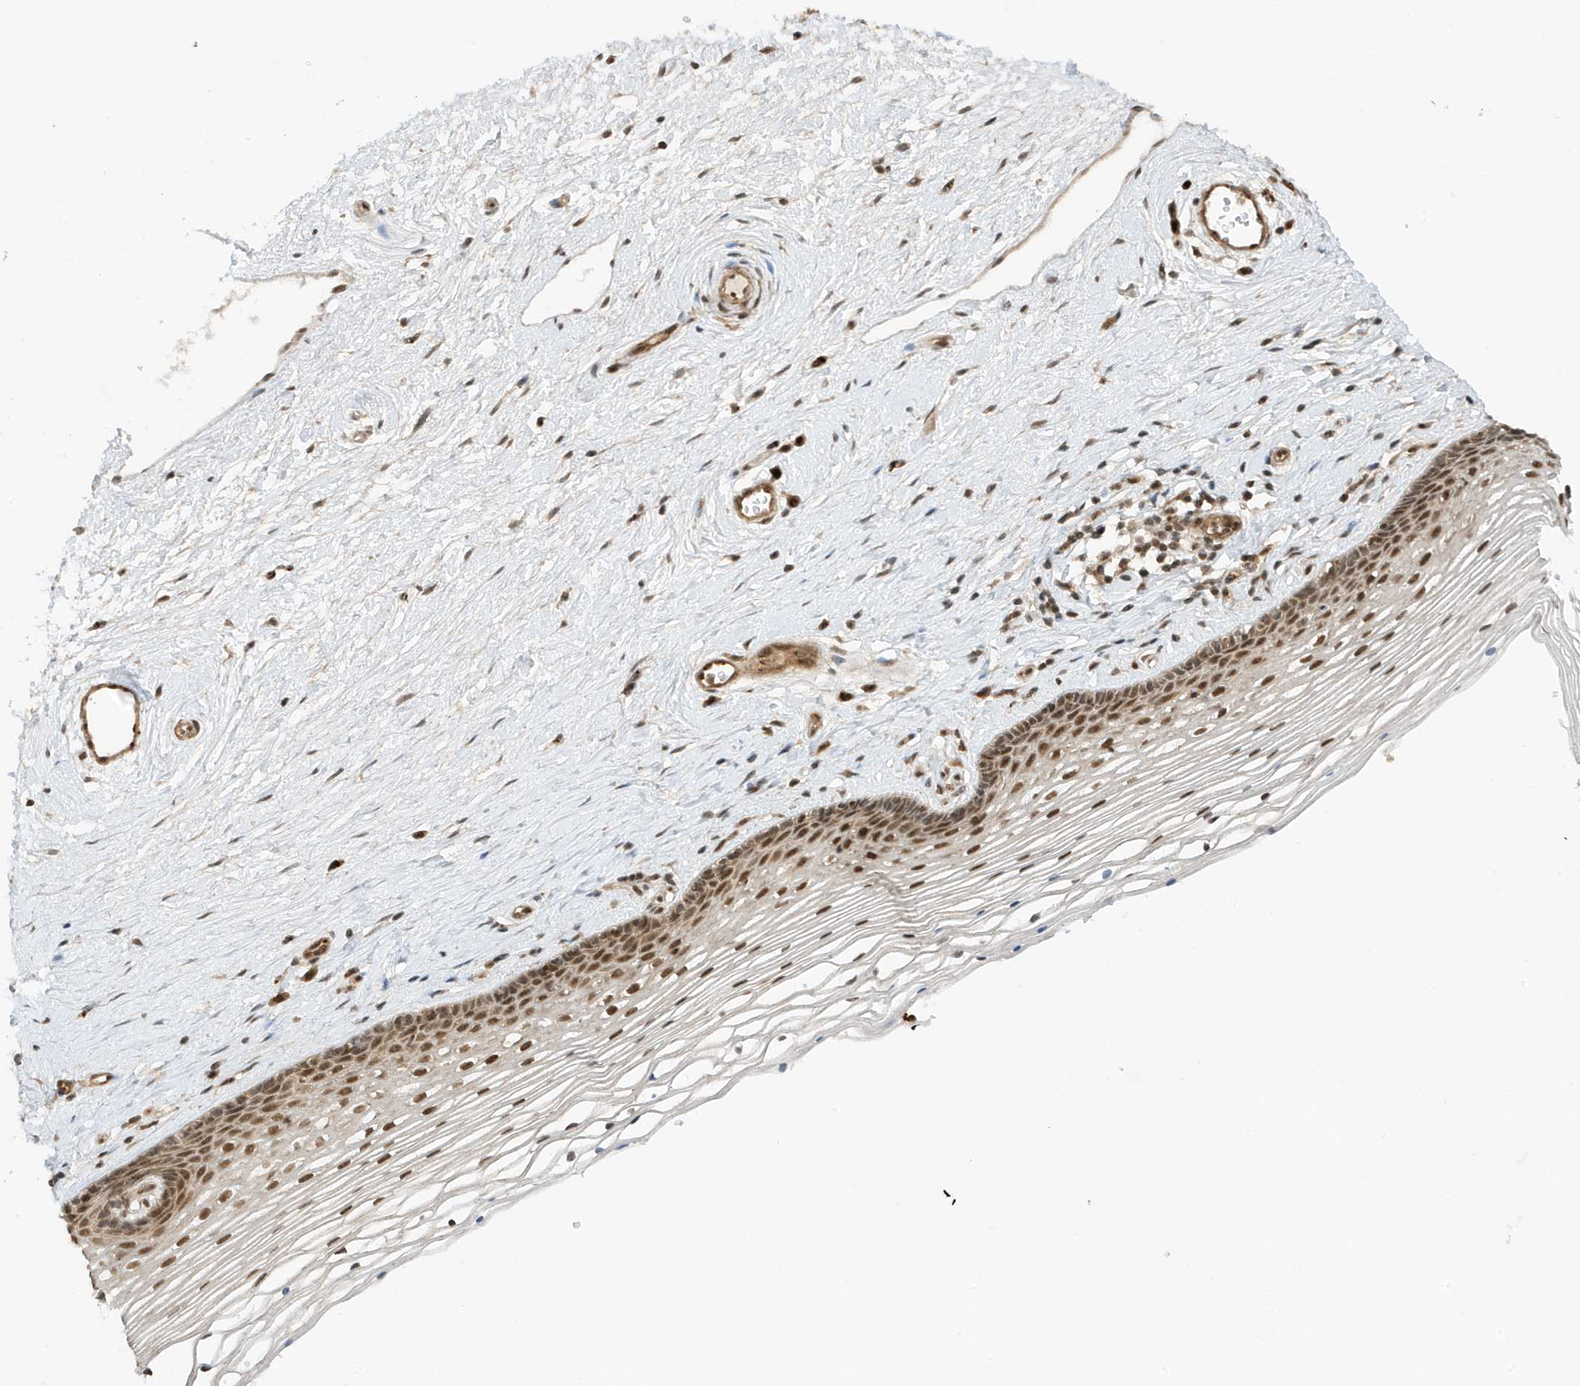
{"staining": {"intensity": "moderate", "quantity": "25%-75%", "location": "nuclear"}, "tissue": "vagina", "cell_type": "Squamous epithelial cells", "image_type": "normal", "snomed": [{"axis": "morphology", "description": "Normal tissue, NOS"}, {"axis": "topography", "description": "Vagina"}], "caption": "Immunohistochemistry (IHC) micrograph of benign vagina: human vagina stained using immunohistochemistry exhibits medium levels of moderate protein expression localized specifically in the nuclear of squamous epithelial cells, appearing as a nuclear brown color.", "gene": "MAST3", "patient": {"sex": "female", "age": 46}}